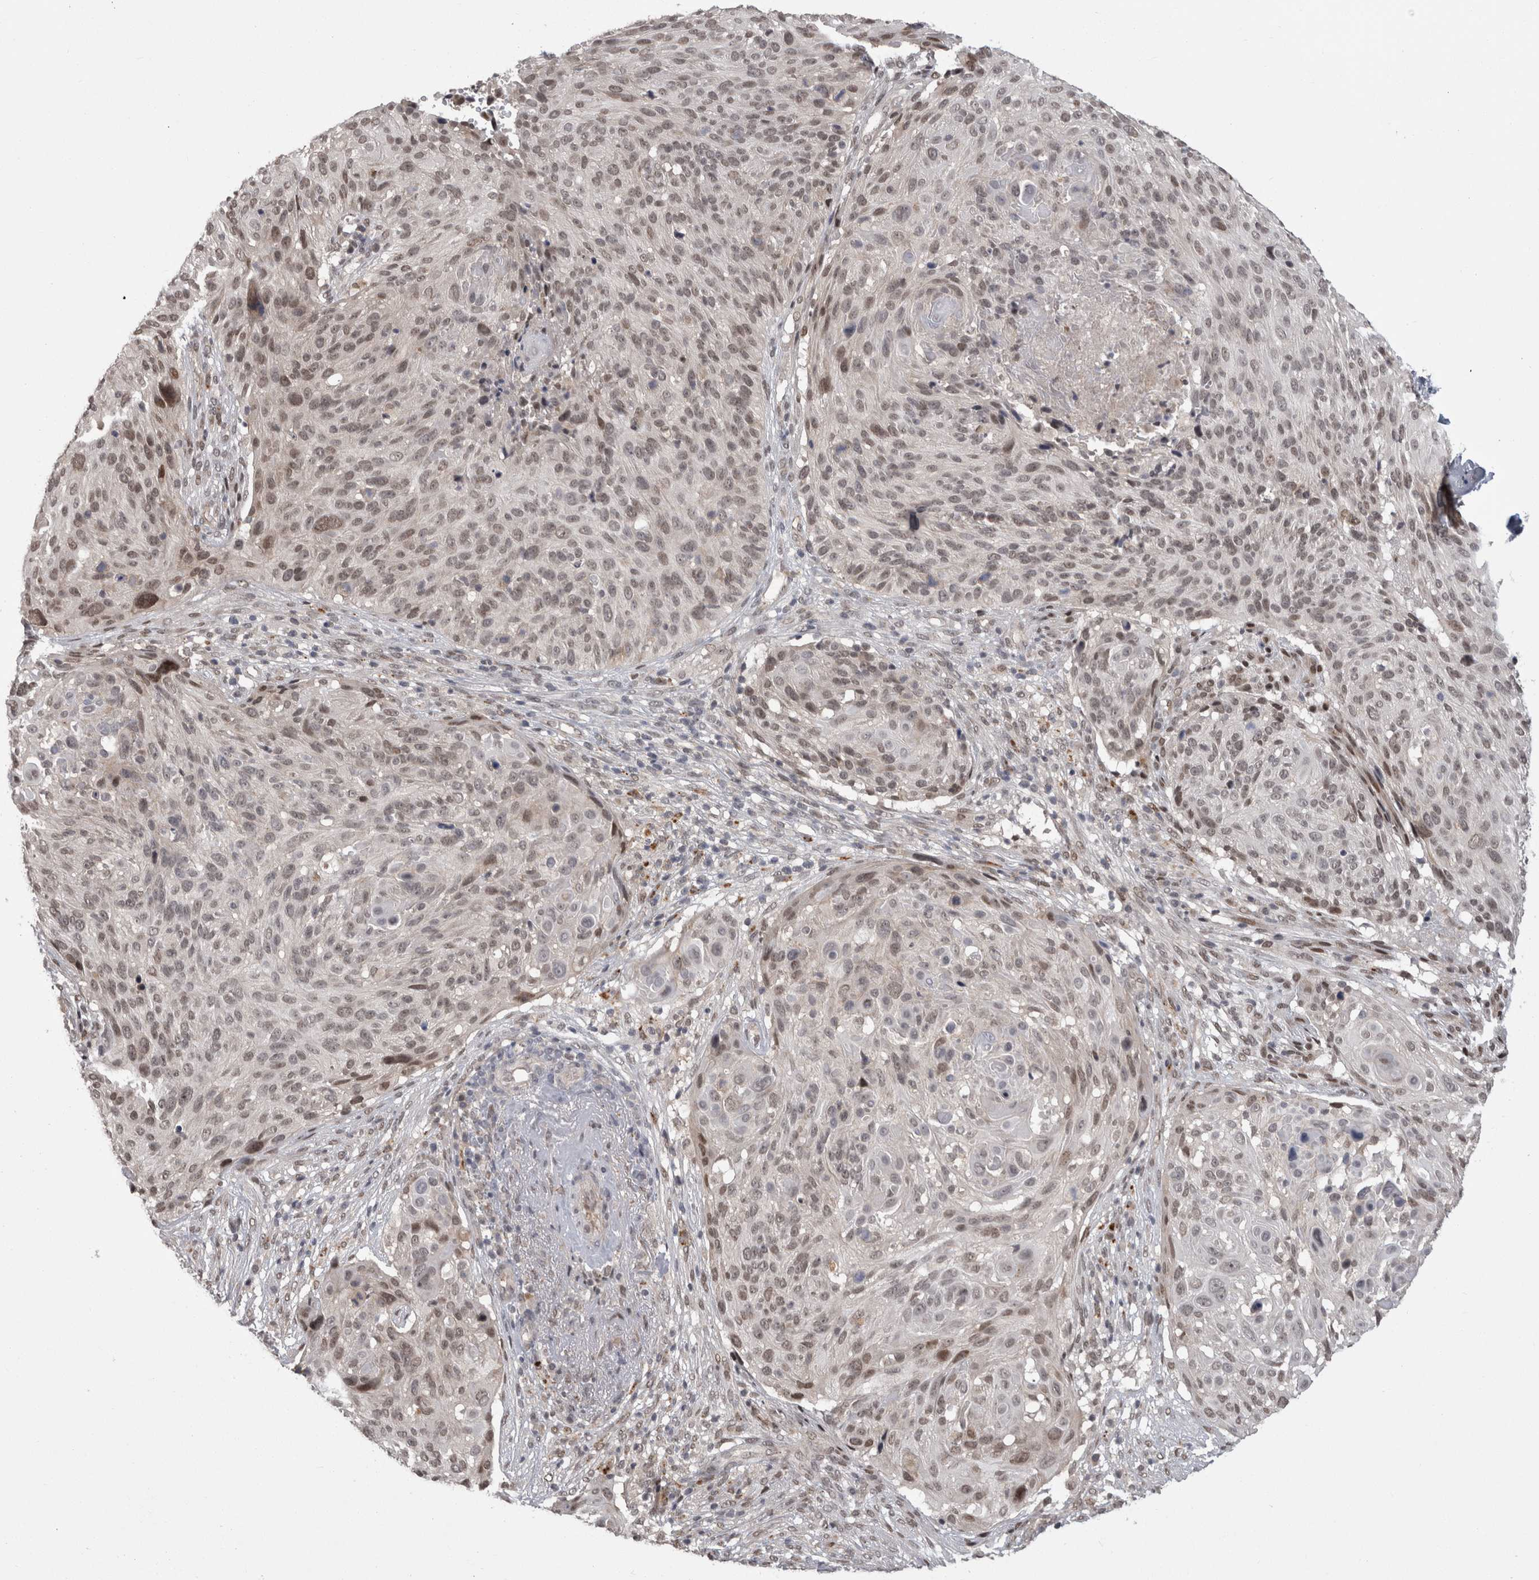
{"staining": {"intensity": "moderate", "quantity": "<25%", "location": "nuclear"}, "tissue": "cervical cancer", "cell_type": "Tumor cells", "image_type": "cancer", "snomed": [{"axis": "morphology", "description": "Squamous cell carcinoma, NOS"}, {"axis": "topography", "description": "Cervix"}], "caption": "Human cervical cancer stained with a brown dye displays moderate nuclear positive positivity in about <25% of tumor cells.", "gene": "MTBP", "patient": {"sex": "female", "age": 74}}